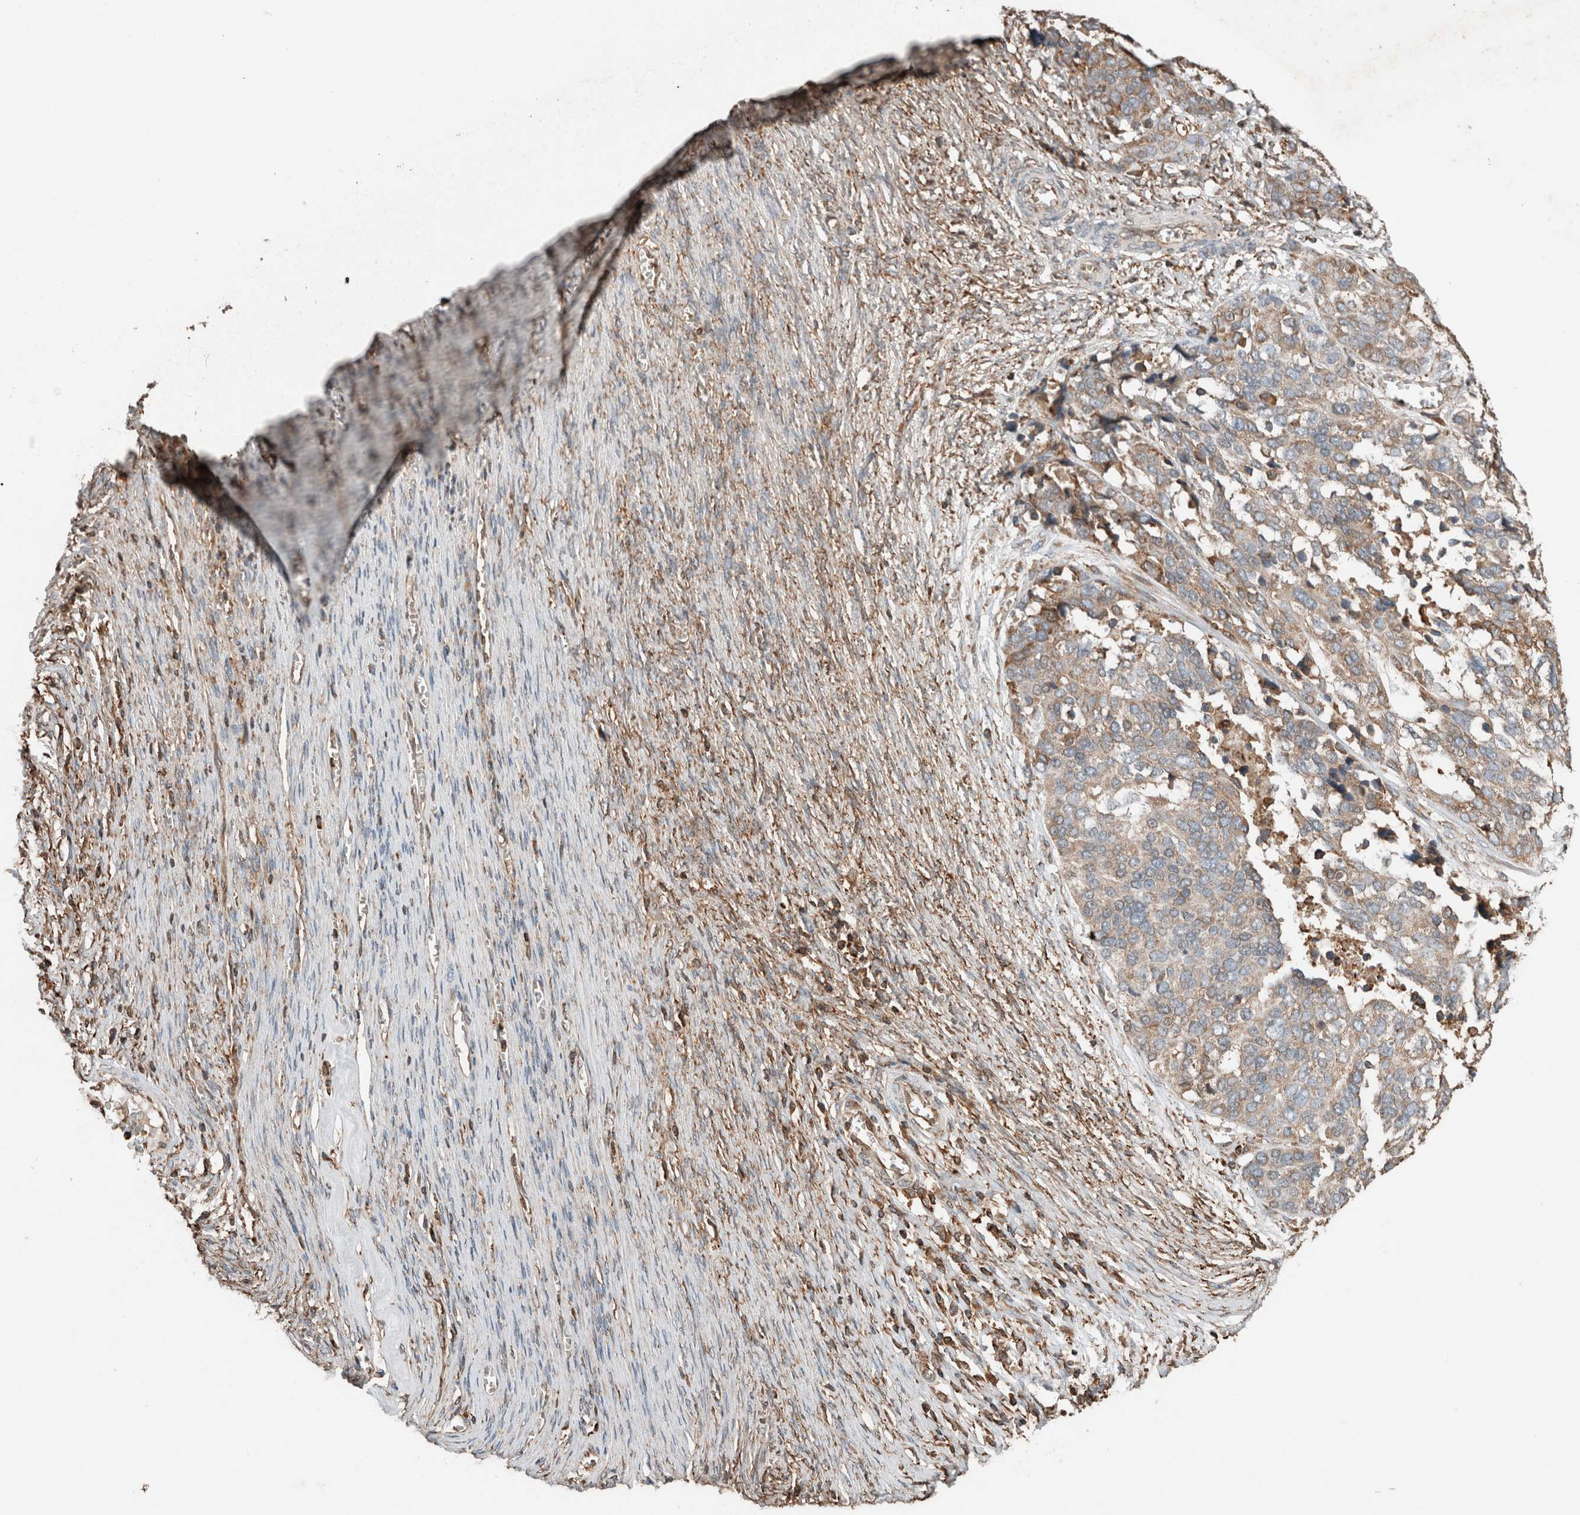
{"staining": {"intensity": "weak", "quantity": "25%-75%", "location": "cytoplasmic/membranous"}, "tissue": "ovarian cancer", "cell_type": "Tumor cells", "image_type": "cancer", "snomed": [{"axis": "morphology", "description": "Cystadenocarcinoma, serous, NOS"}, {"axis": "topography", "description": "Ovary"}], "caption": "This photomicrograph shows immunohistochemistry staining of serous cystadenocarcinoma (ovarian), with low weak cytoplasmic/membranous positivity in approximately 25%-75% of tumor cells.", "gene": "ERAP2", "patient": {"sex": "female", "age": 44}}